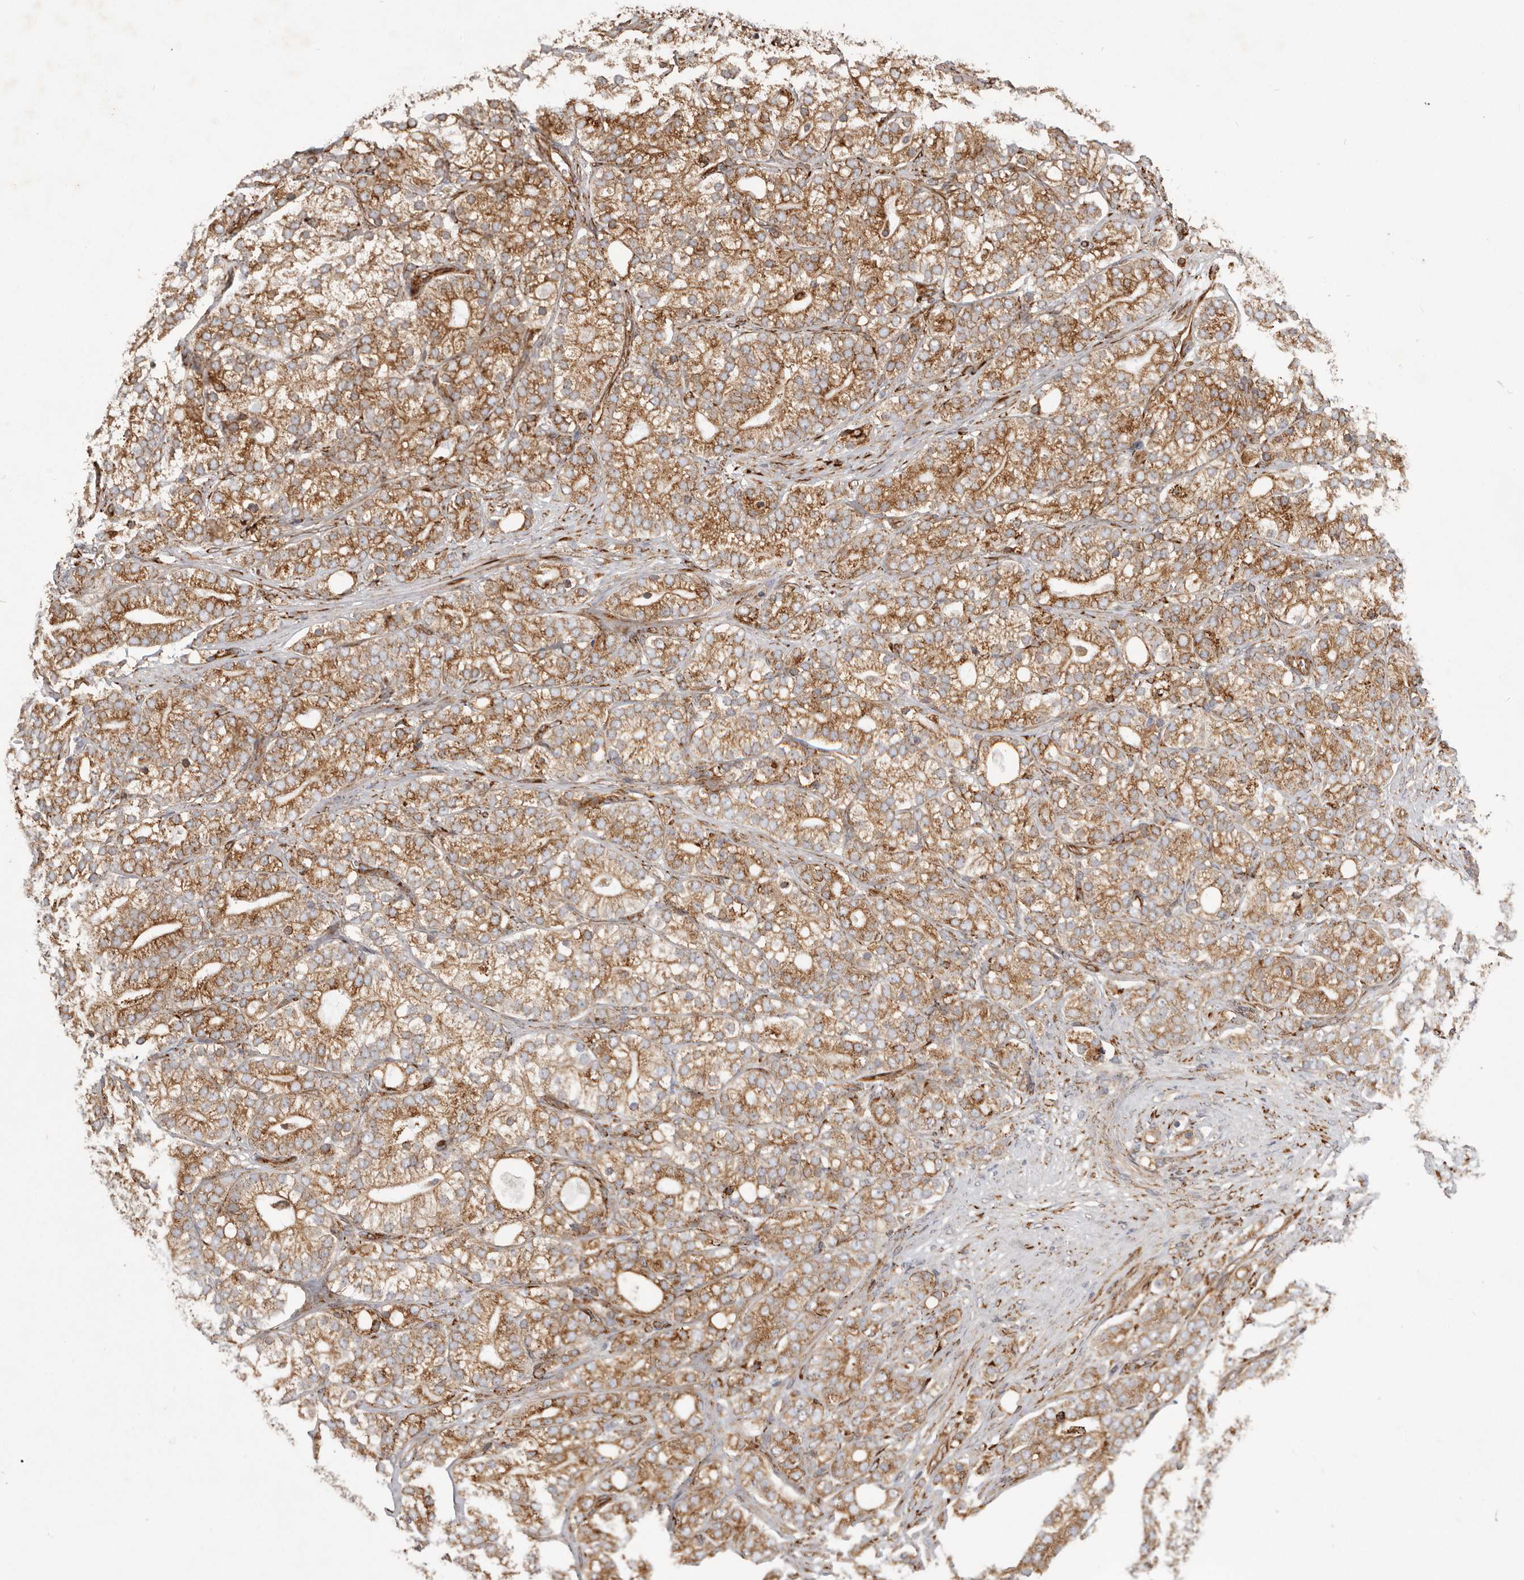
{"staining": {"intensity": "strong", "quantity": ">75%", "location": "cytoplasmic/membranous"}, "tissue": "prostate cancer", "cell_type": "Tumor cells", "image_type": "cancer", "snomed": [{"axis": "morphology", "description": "Adenocarcinoma, High grade"}, {"axis": "topography", "description": "Prostate"}], "caption": "Immunohistochemical staining of human prostate cancer exhibits high levels of strong cytoplasmic/membranous expression in approximately >75% of tumor cells. Nuclei are stained in blue.", "gene": "WDTC1", "patient": {"sex": "male", "age": 57}}